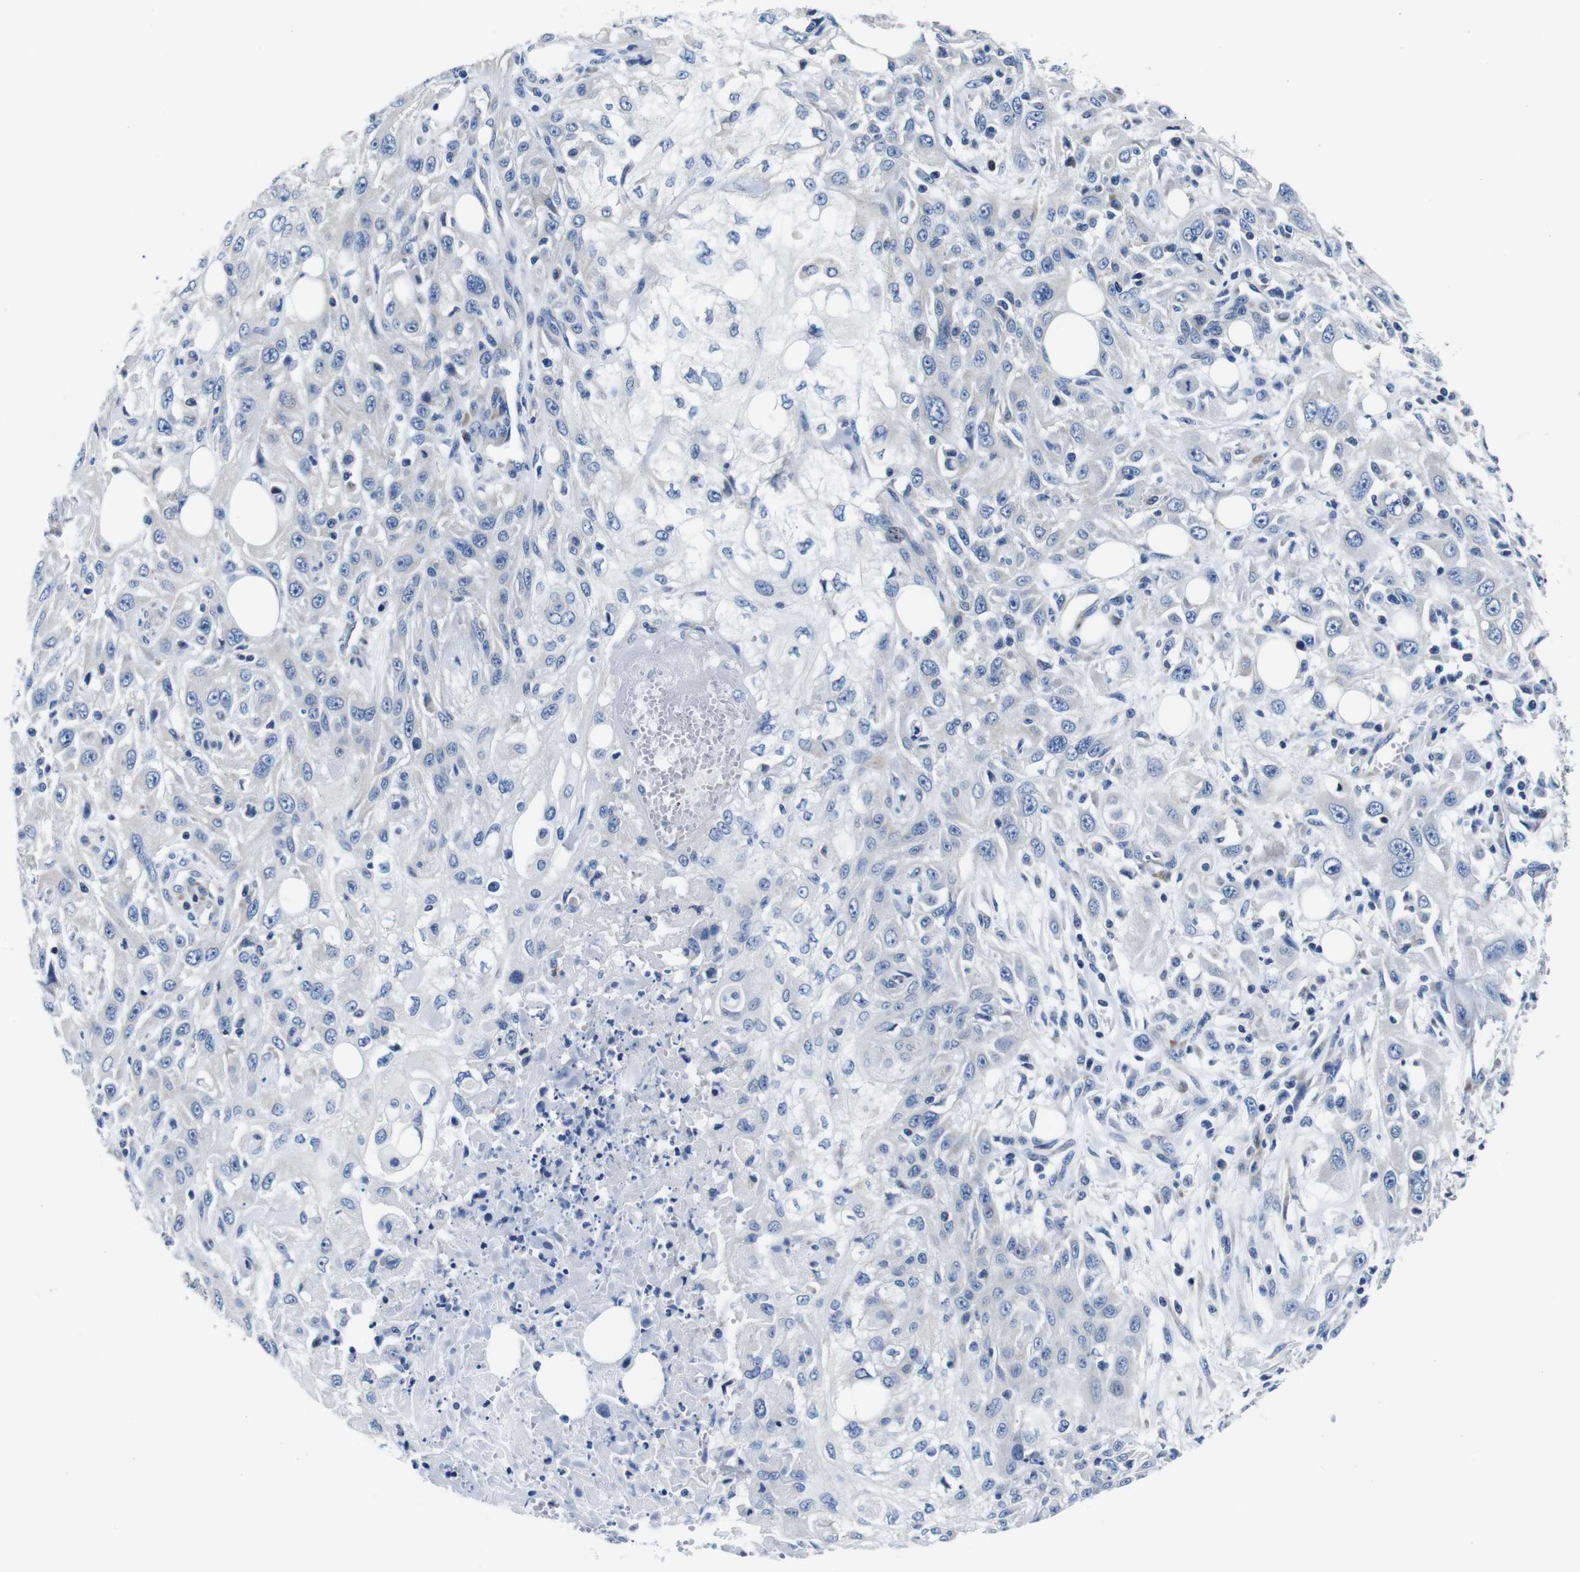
{"staining": {"intensity": "negative", "quantity": "none", "location": "none"}, "tissue": "skin cancer", "cell_type": "Tumor cells", "image_type": "cancer", "snomed": [{"axis": "morphology", "description": "Squamous cell carcinoma, NOS"}, {"axis": "topography", "description": "Skin"}], "caption": "High magnification brightfield microscopy of skin squamous cell carcinoma stained with DAB (3,3'-diaminobenzidine) (brown) and counterstained with hematoxylin (blue): tumor cells show no significant positivity. (Brightfield microscopy of DAB (3,3'-diaminobenzidine) IHC at high magnification).", "gene": "SNX19", "patient": {"sex": "male", "age": 75}}